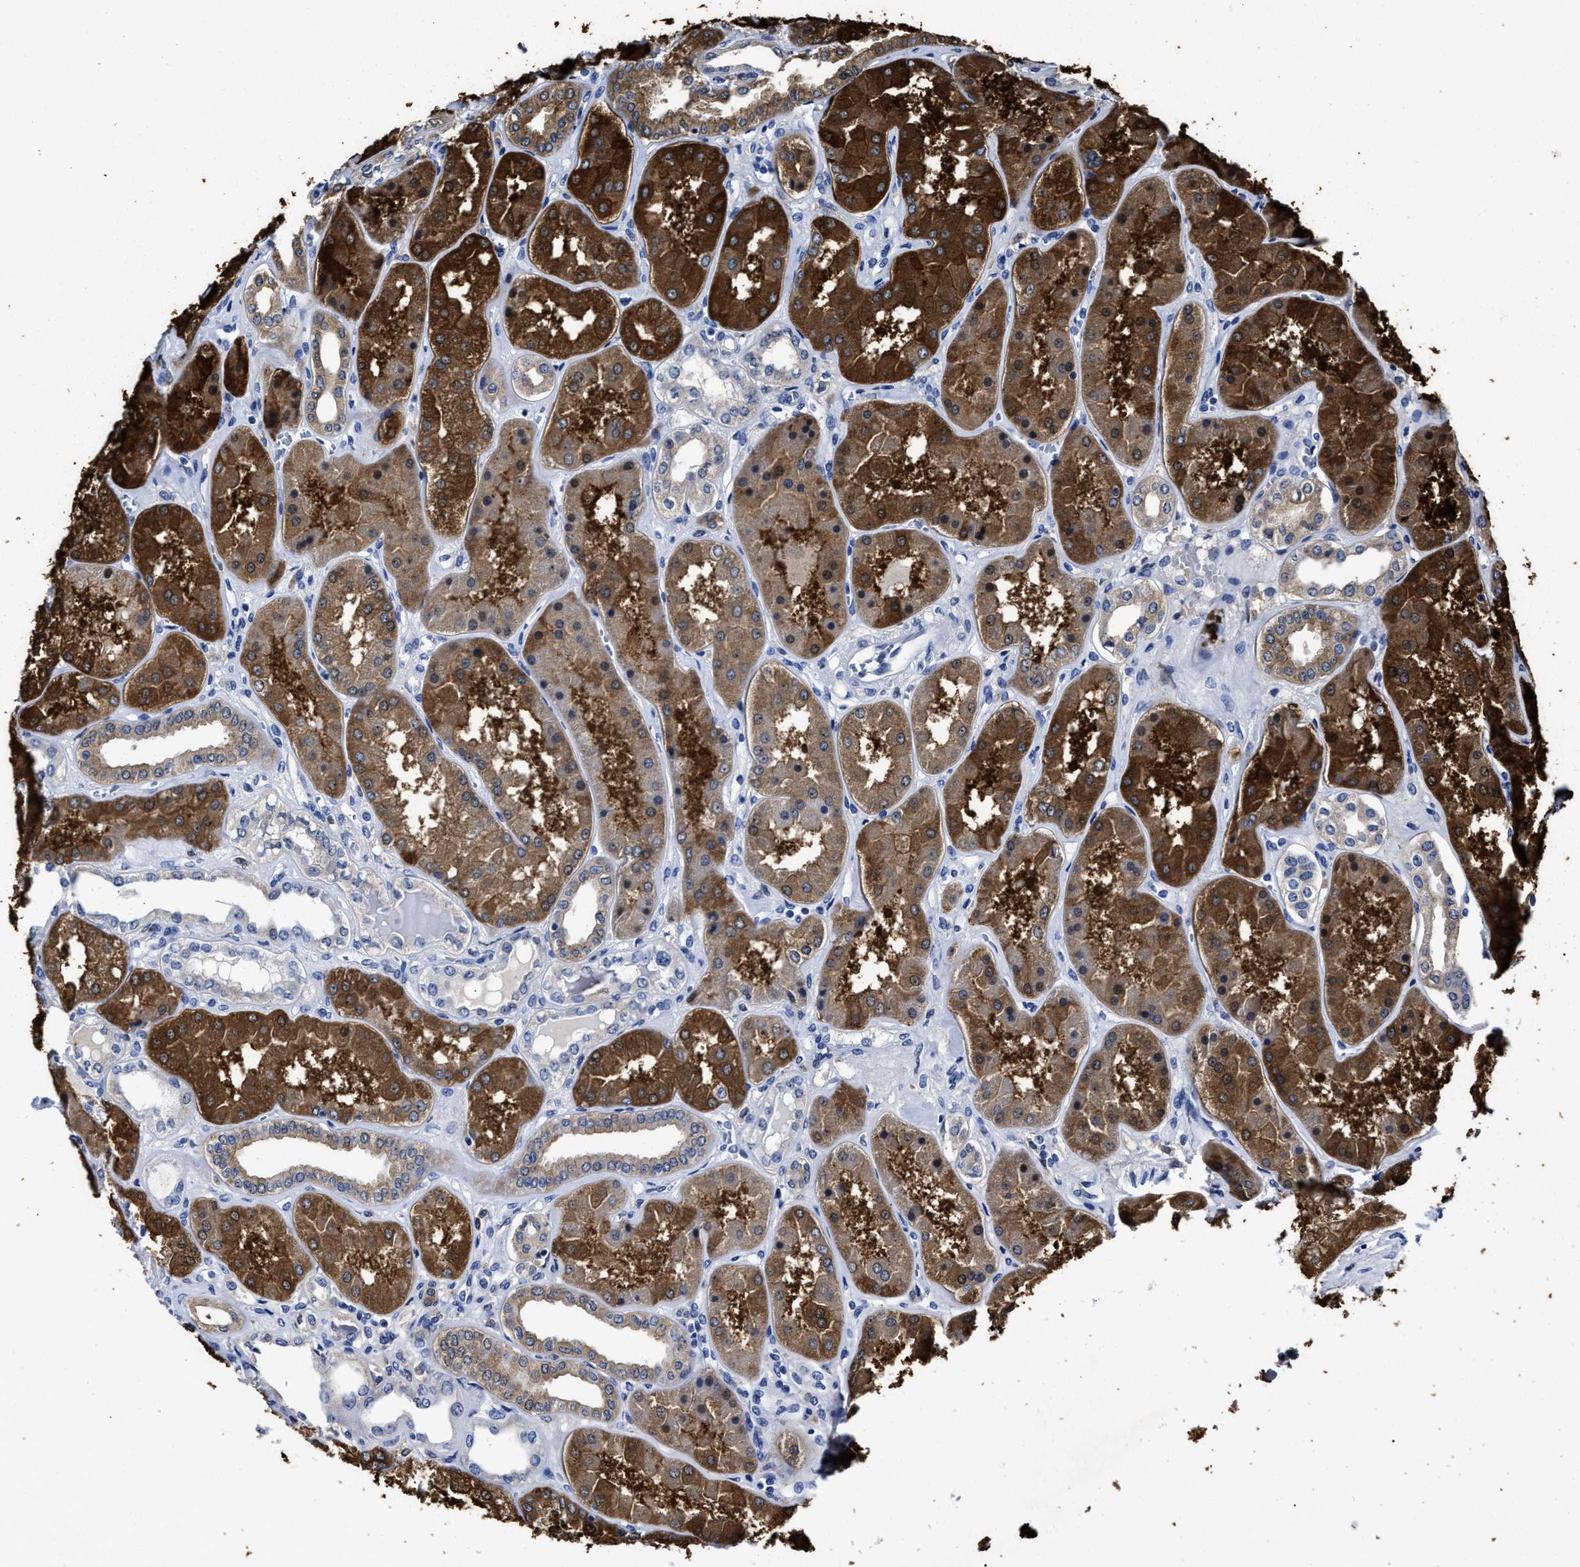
{"staining": {"intensity": "weak", "quantity": "<25%", "location": "cytoplasmic/membranous"}, "tissue": "kidney", "cell_type": "Cells in glomeruli", "image_type": "normal", "snomed": [{"axis": "morphology", "description": "Normal tissue, NOS"}, {"axis": "topography", "description": "Kidney"}], "caption": "High magnification brightfield microscopy of benign kidney stained with DAB (3,3'-diaminobenzidine) (brown) and counterstained with hematoxylin (blue): cells in glomeruli show no significant positivity. (Stains: DAB (3,3'-diaminobenzidine) IHC with hematoxylin counter stain, Microscopy: brightfield microscopy at high magnification).", "gene": "PRPF4B", "patient": {"sex": "female", "age": 56}}